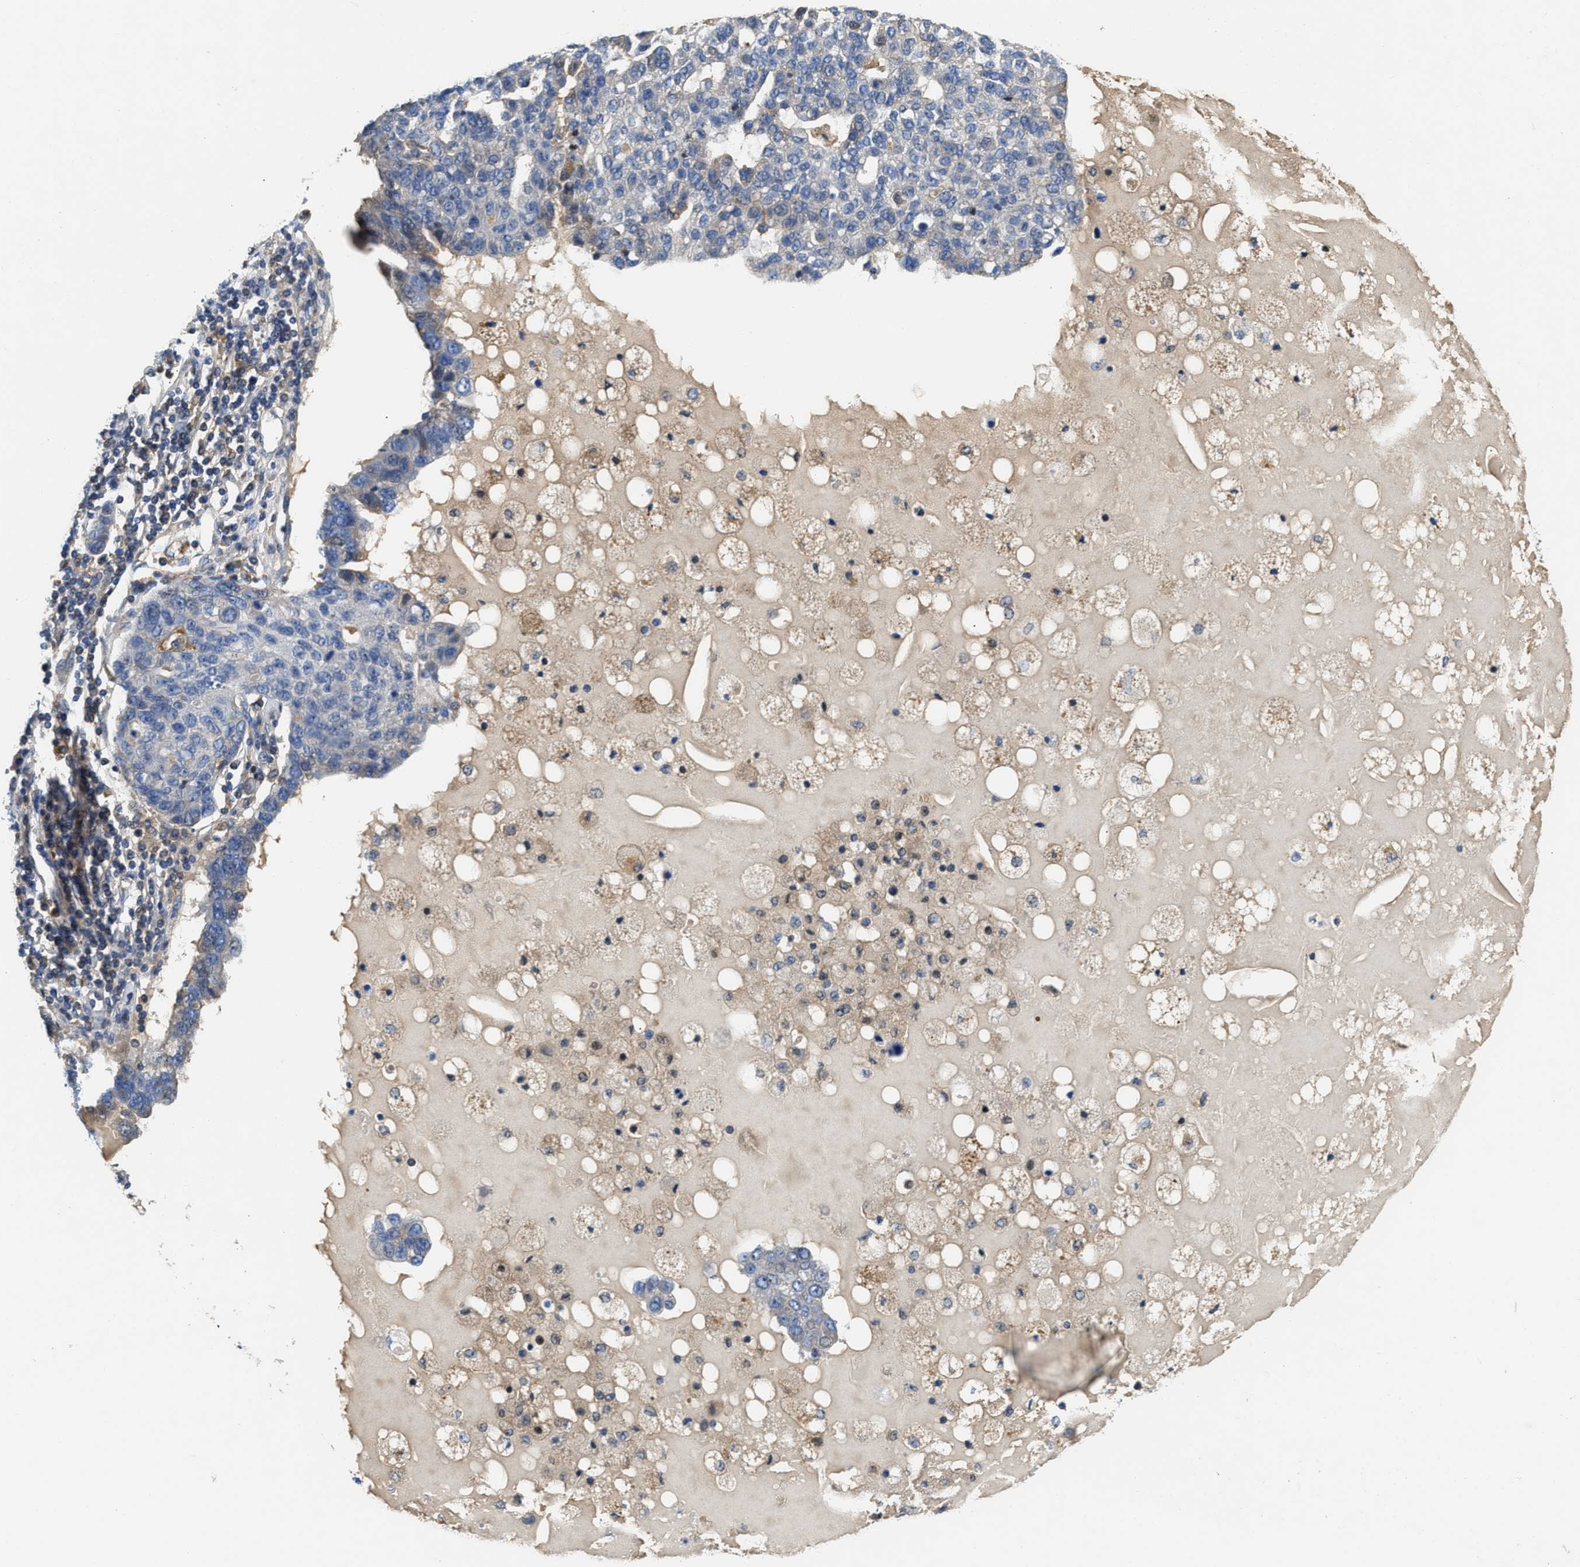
{"staining": {"intensity": "negative", "quantity": "none", "location": "none"}, "tissue": "pancreatic cancer", "cell_type": "Tumor cells", "image_type": "cancer", "snomed": [{"axis": "morphology", "description": "Adenocarcinoma, NOS"}, {"axis": "topography", "description": "Pancreas"}], "caption": "IHC of pancreatic cancer (adenocarcinoma) exhibits no staining in tumor cells.", "gene": "OSTF1", "patient": {"sex": "female", "age": 61}}